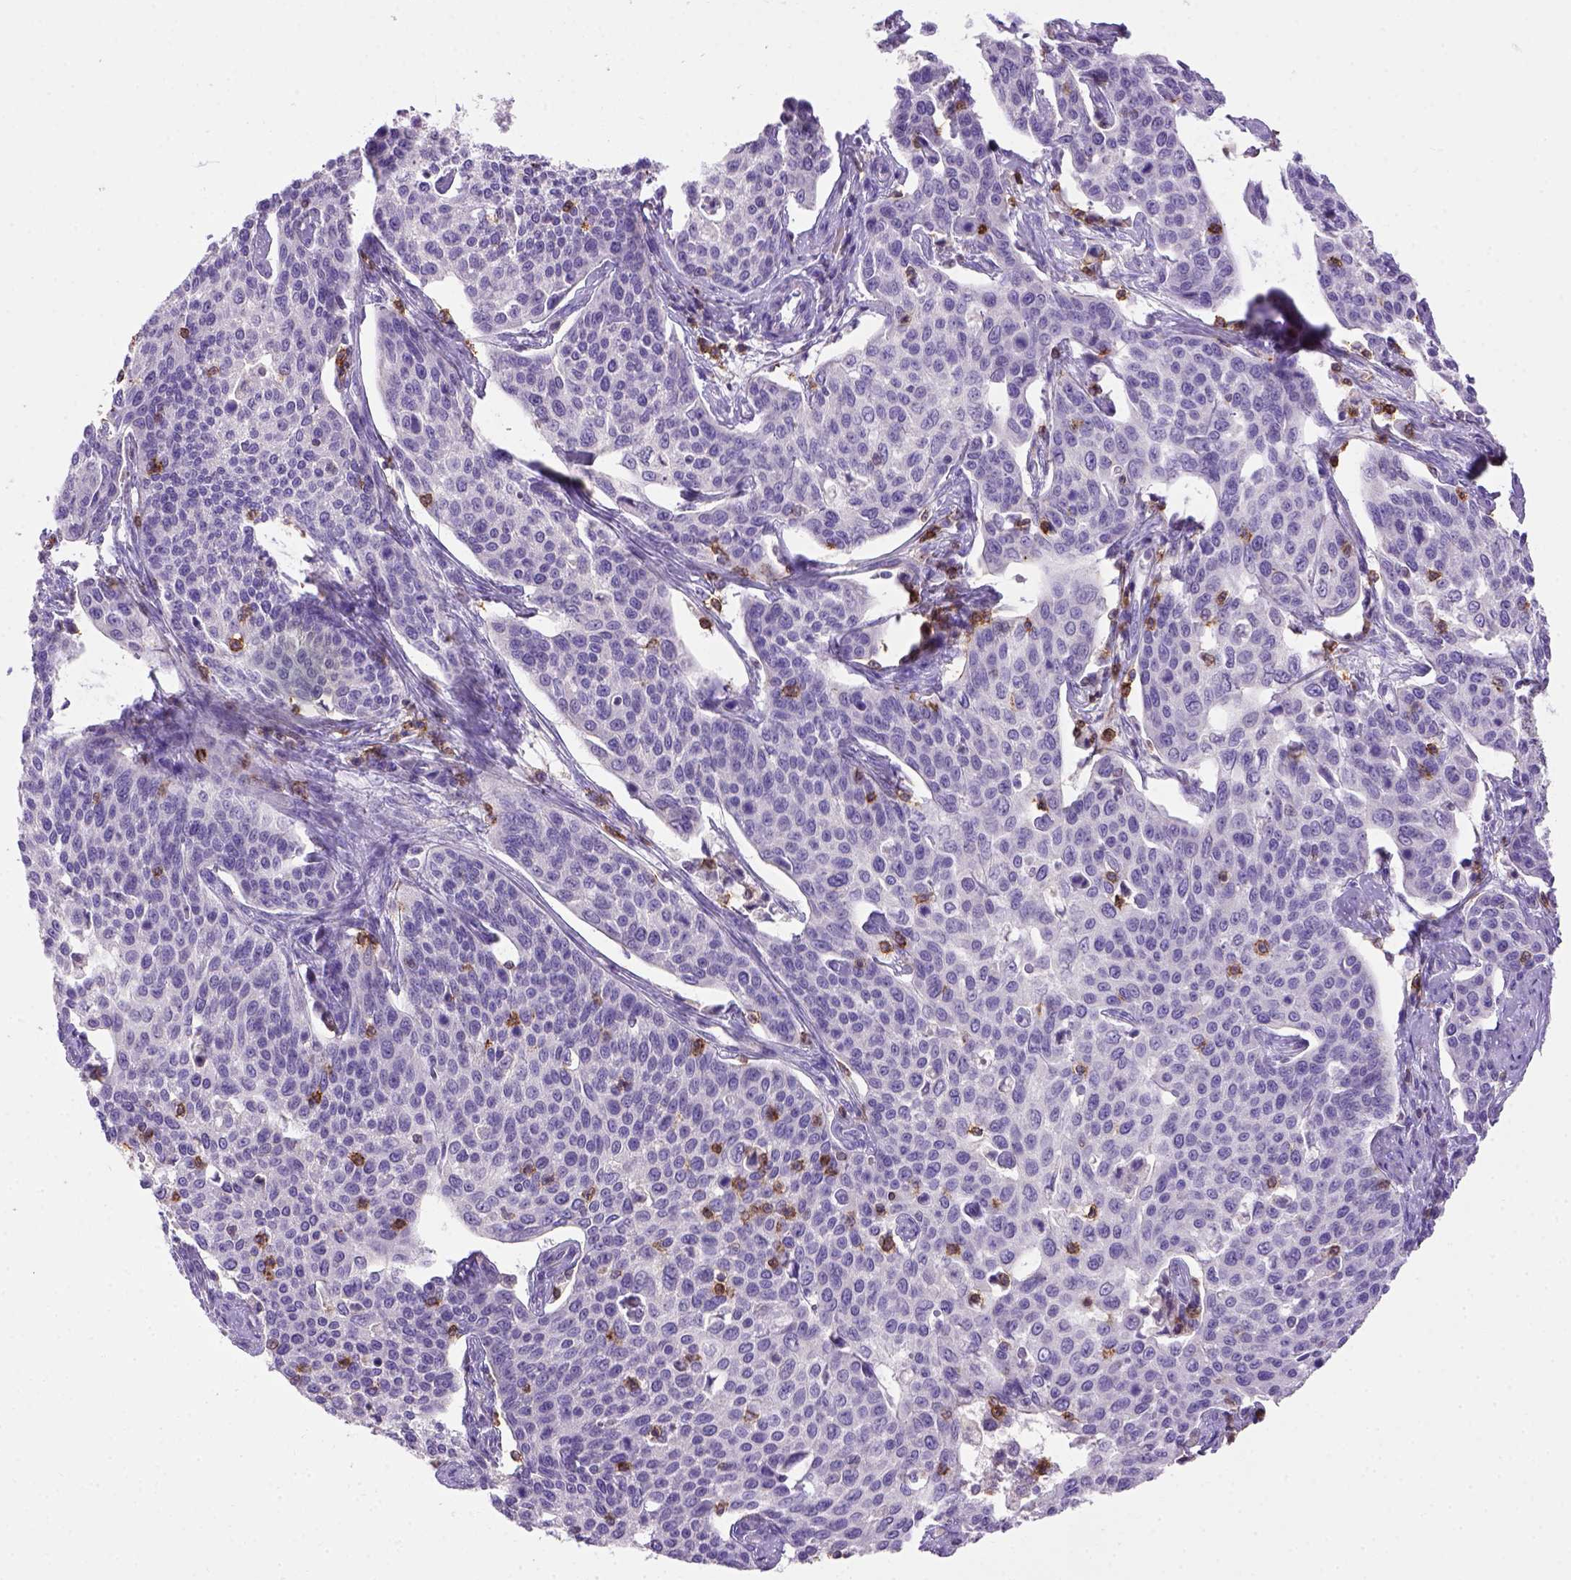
{"staining": {"intensity": "negative", "quantity": "none", "location": "none"}, "tissue": "cervical cancer", "cell_type": "Tumor cells", "image_type": "cancer", "snomed": [{"axis": "morphology", "description": "Squamous cell carcinoma, NOS"}, {"axis": "topography", "description": "Cervix"}], "caption": "Tumor cells show no significant protein staining in cervical cancer (squamous cell carcinoma).", "gene": "CD3E", "patient": {"sex": "female", "age": 34}}